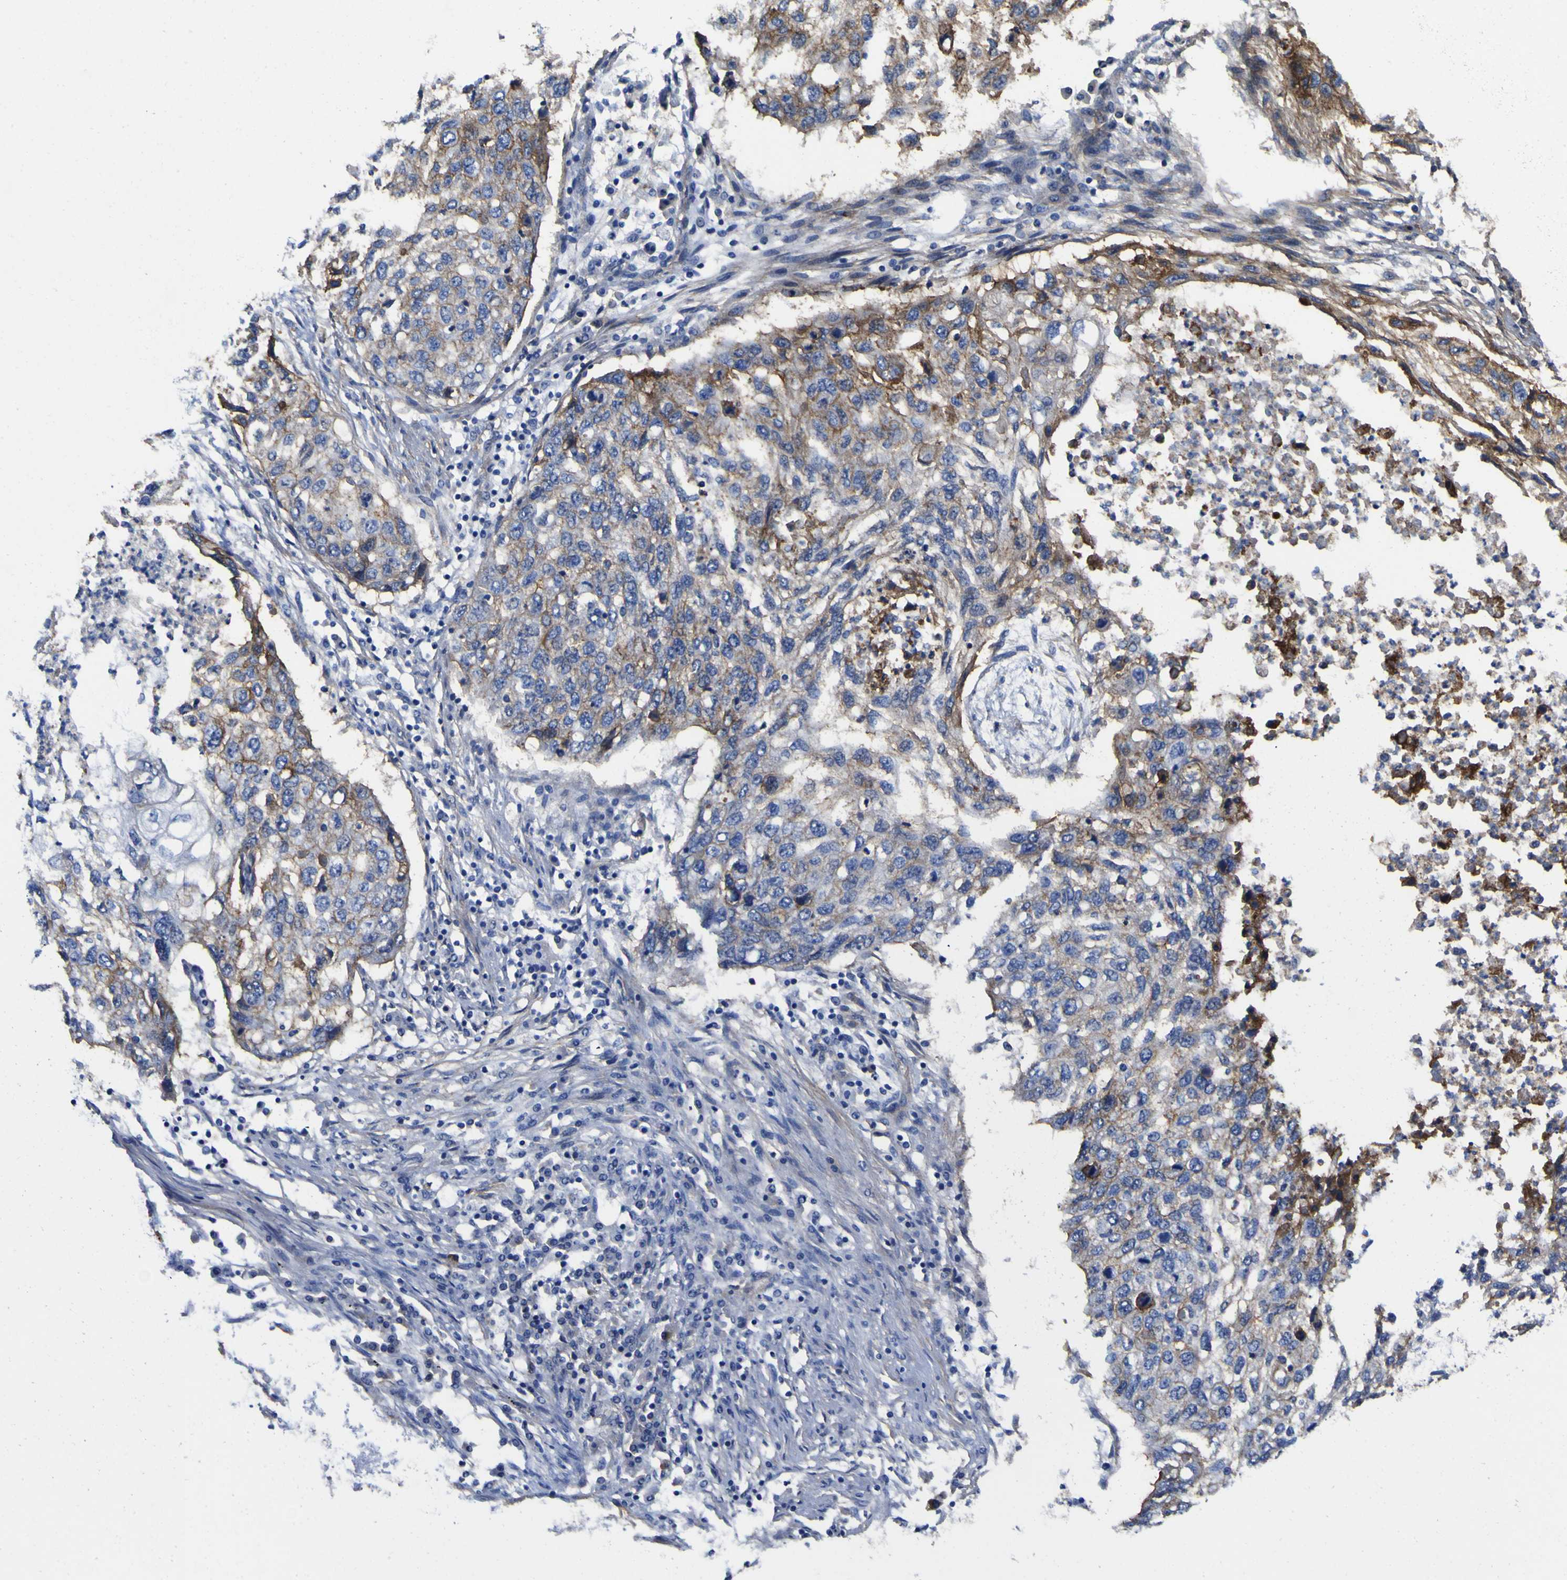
{"staining": {"intensity": "moderate", "quantity": "25%-75%", "location": "cytoplasmic/membranous"}, "tissue": "lung cancer", "cell_type": "Tumor cells", "image_type": "cancer", "snomed": [{"axis": "morphology", "description": "Squamous cell carcinoma, NOS"}, {"axis": "topography", "description": "Lung"}], "caption": "Tumor cells demonstrate medium levels of moderate cytoplasmic/membranous positivity in approximately 25%-75% of cells in squamous cell carcinoma (lung). The staining is performed using DAB brown chromogen to label protein expression. The nuclei are counter-stained blue using hematoxylin.", "gene": "CD151", "patient": {"sex": "female", "age": 63}}